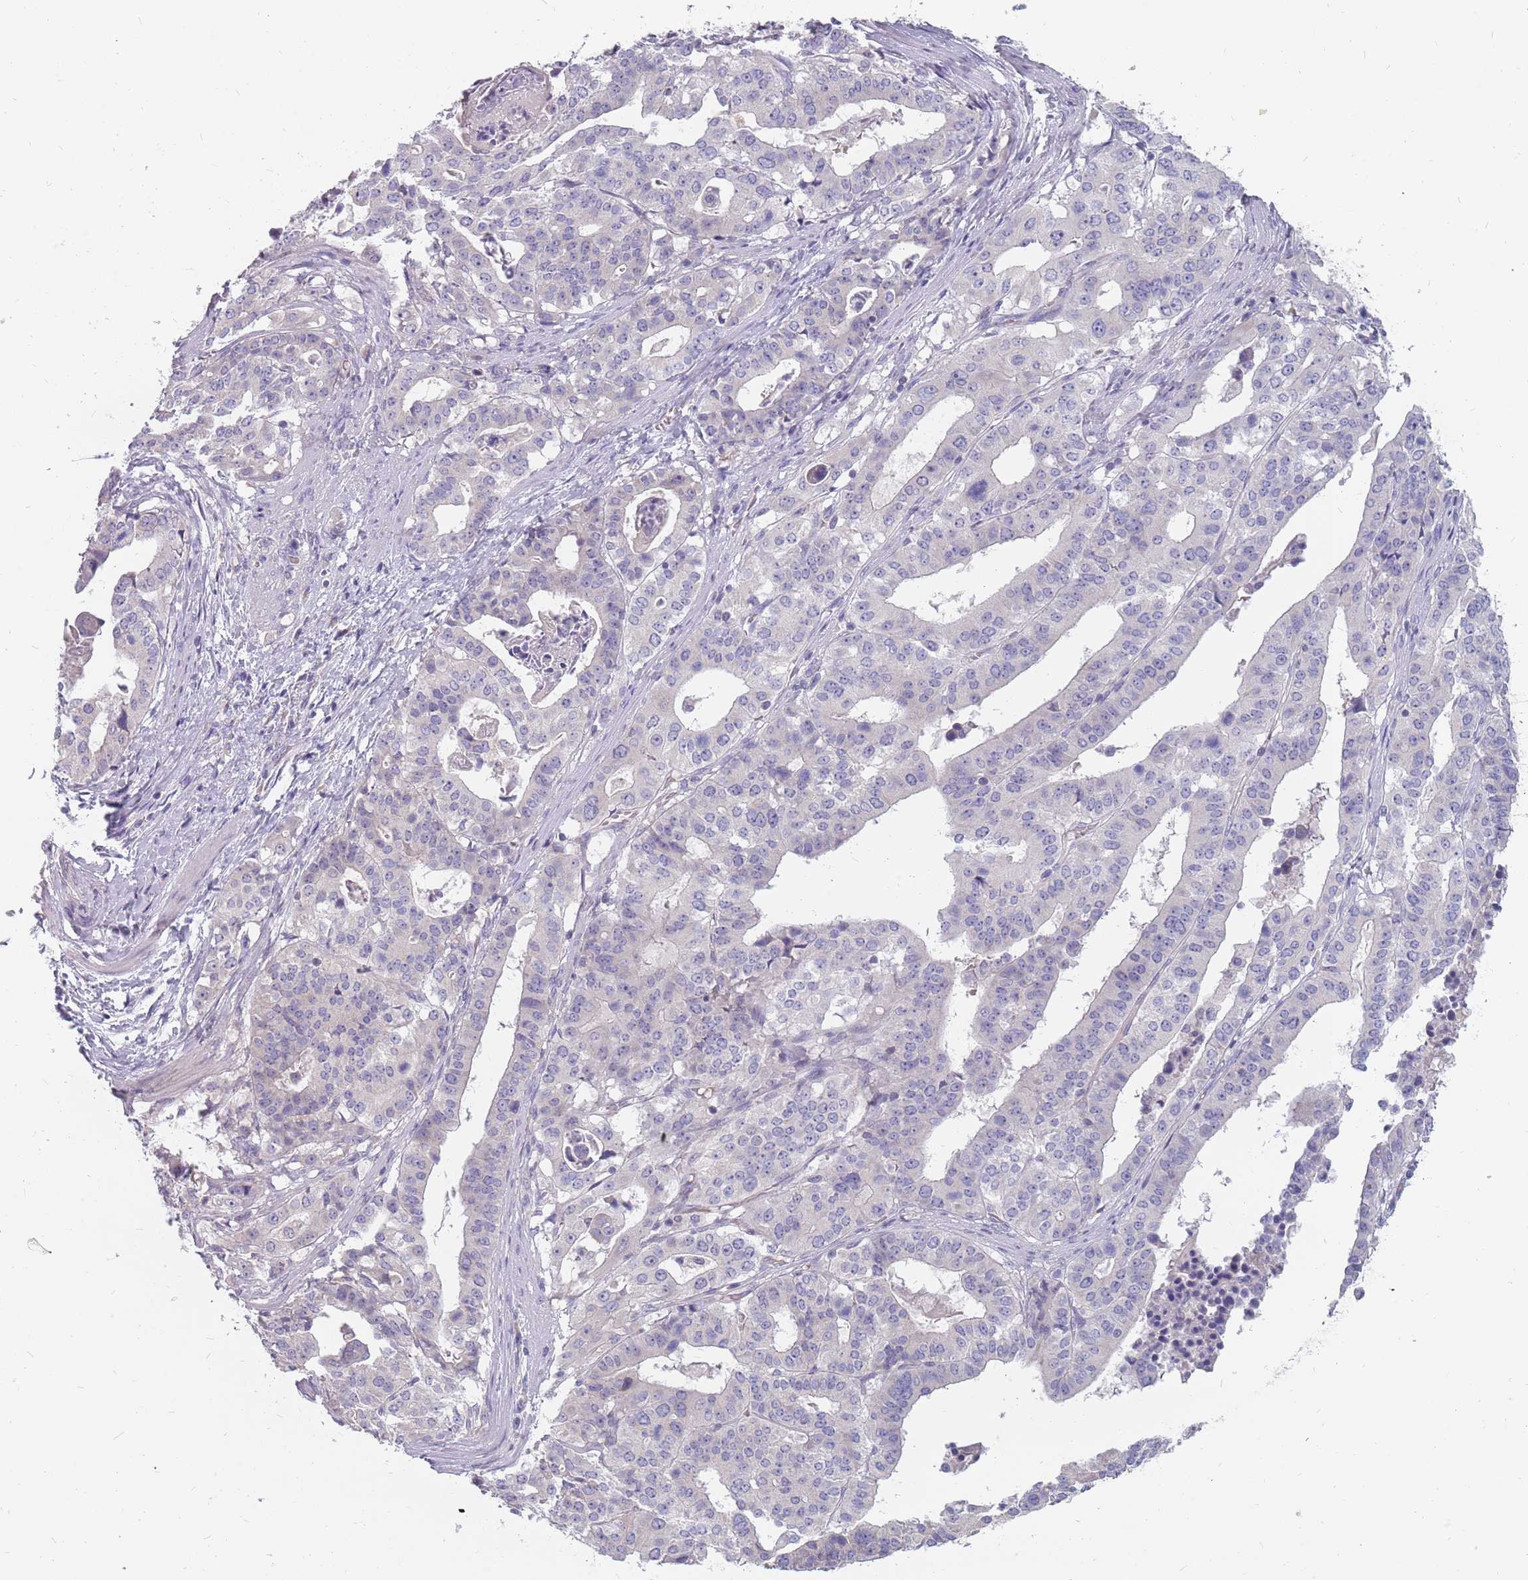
{"staining": {"intensity": "negative", "quantity": "none", "location": "none"}, "tissue": "stomach cancer", "cell_type": "Tumor cells", "image_type": "cancer", "snomed": [{"axis": "morphology", "description": "Adenocarcinoma, NOS"}, {"axis": "topography", "description": "Stomach"}], "caption": "A histopathology image of stomach cancer stained for a protein shows no brown staining in tumor cells.", "gene": "CMTR2", "patient": {"sex": "male", "age": 48}}